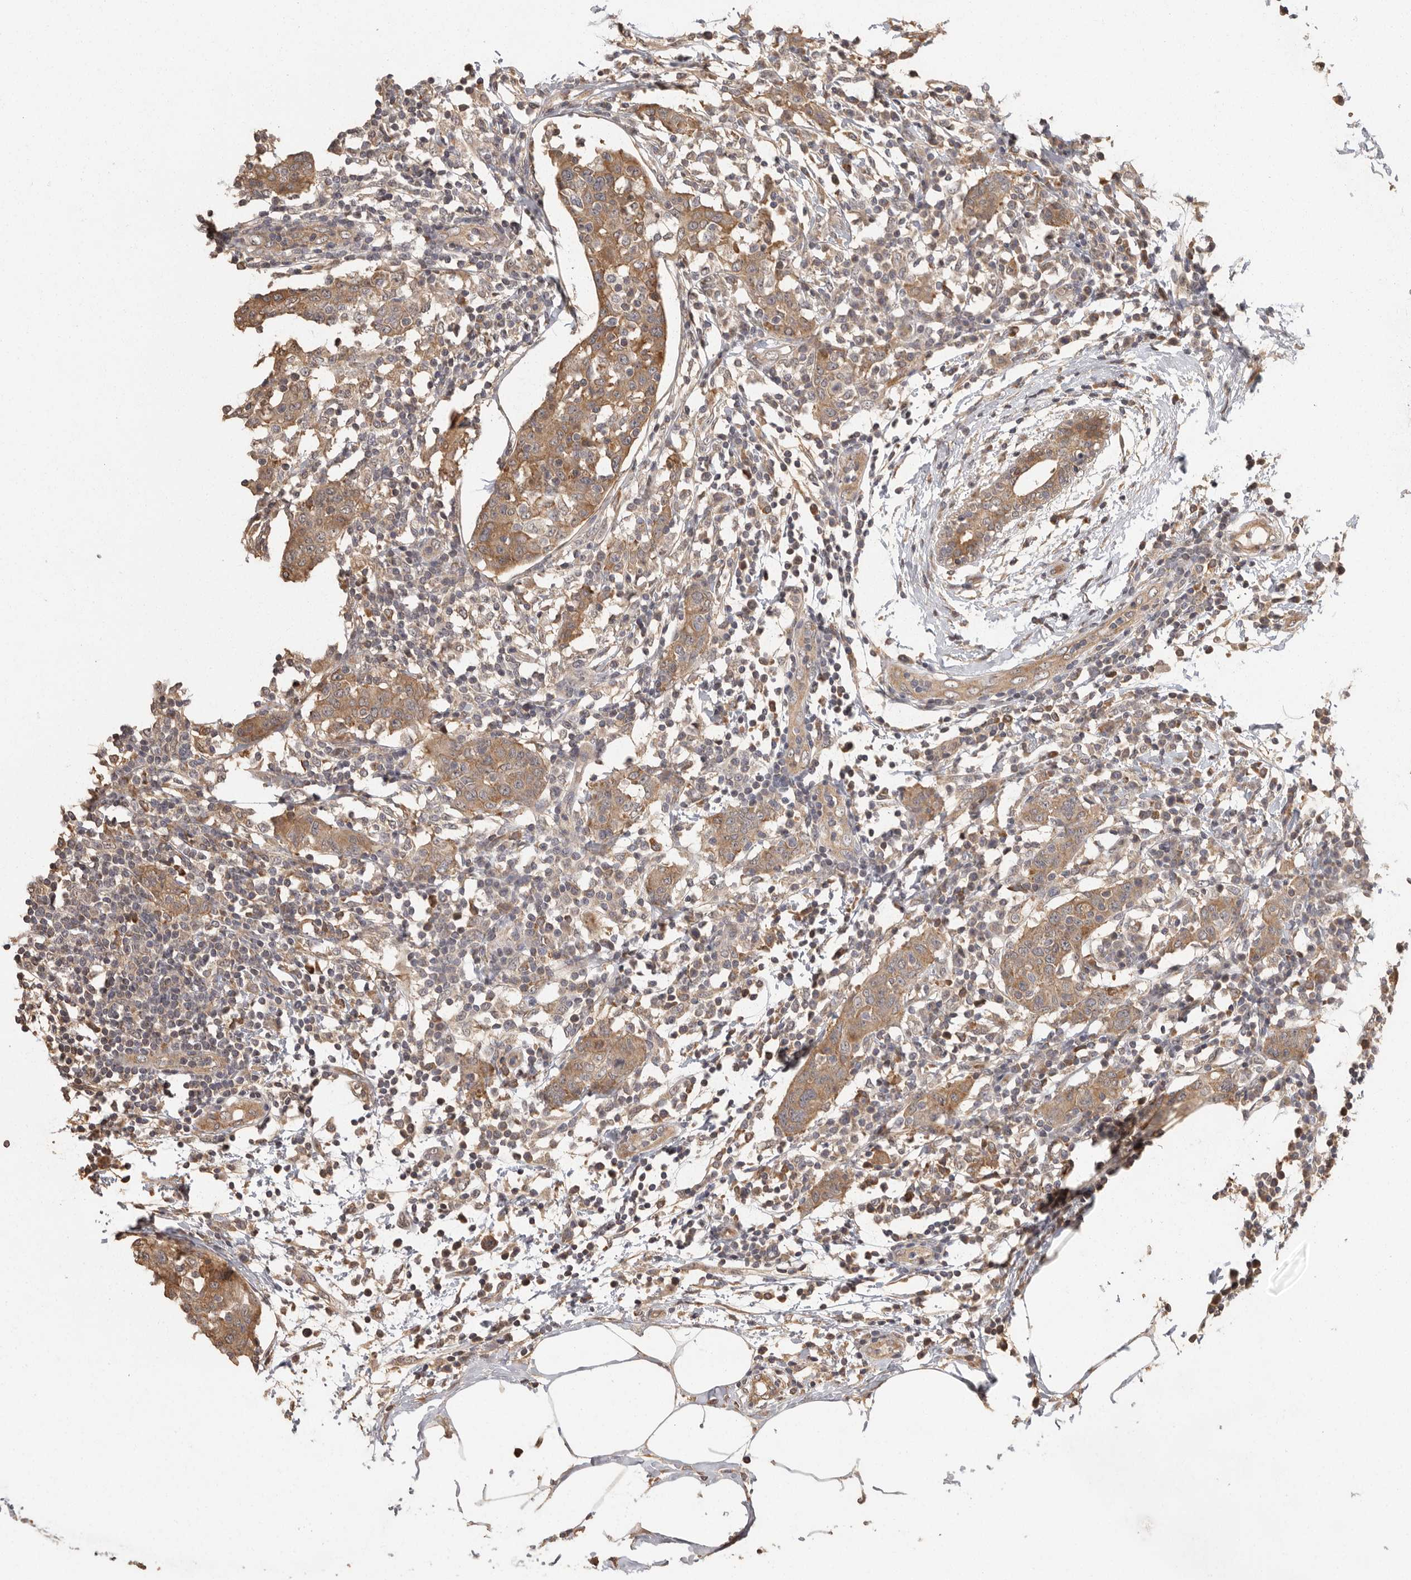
{"staining": {"intensity": "moderate", "quantity": ">75%", "location": "cytoplasmic/membranous"}, "tissue": "breast cancer", "cell_type": "Tumor cells", "image_type": "cancer", "snomed": [{"axis": "morphology", "description": "Normal tissue, NOS"}, {"axis": "morphology", "description": "Duct carcinoma"}, {"axis": "topography", "description": "Breast"}], "caption": "Protein staining reveals moderate cytoplasmic/membranous positivity in approximately >75% of tumor cells in invasive ductal carcinoma (breast).", "gene": "BAIAP2", "patient": {"sex": "female", "age": 37}}